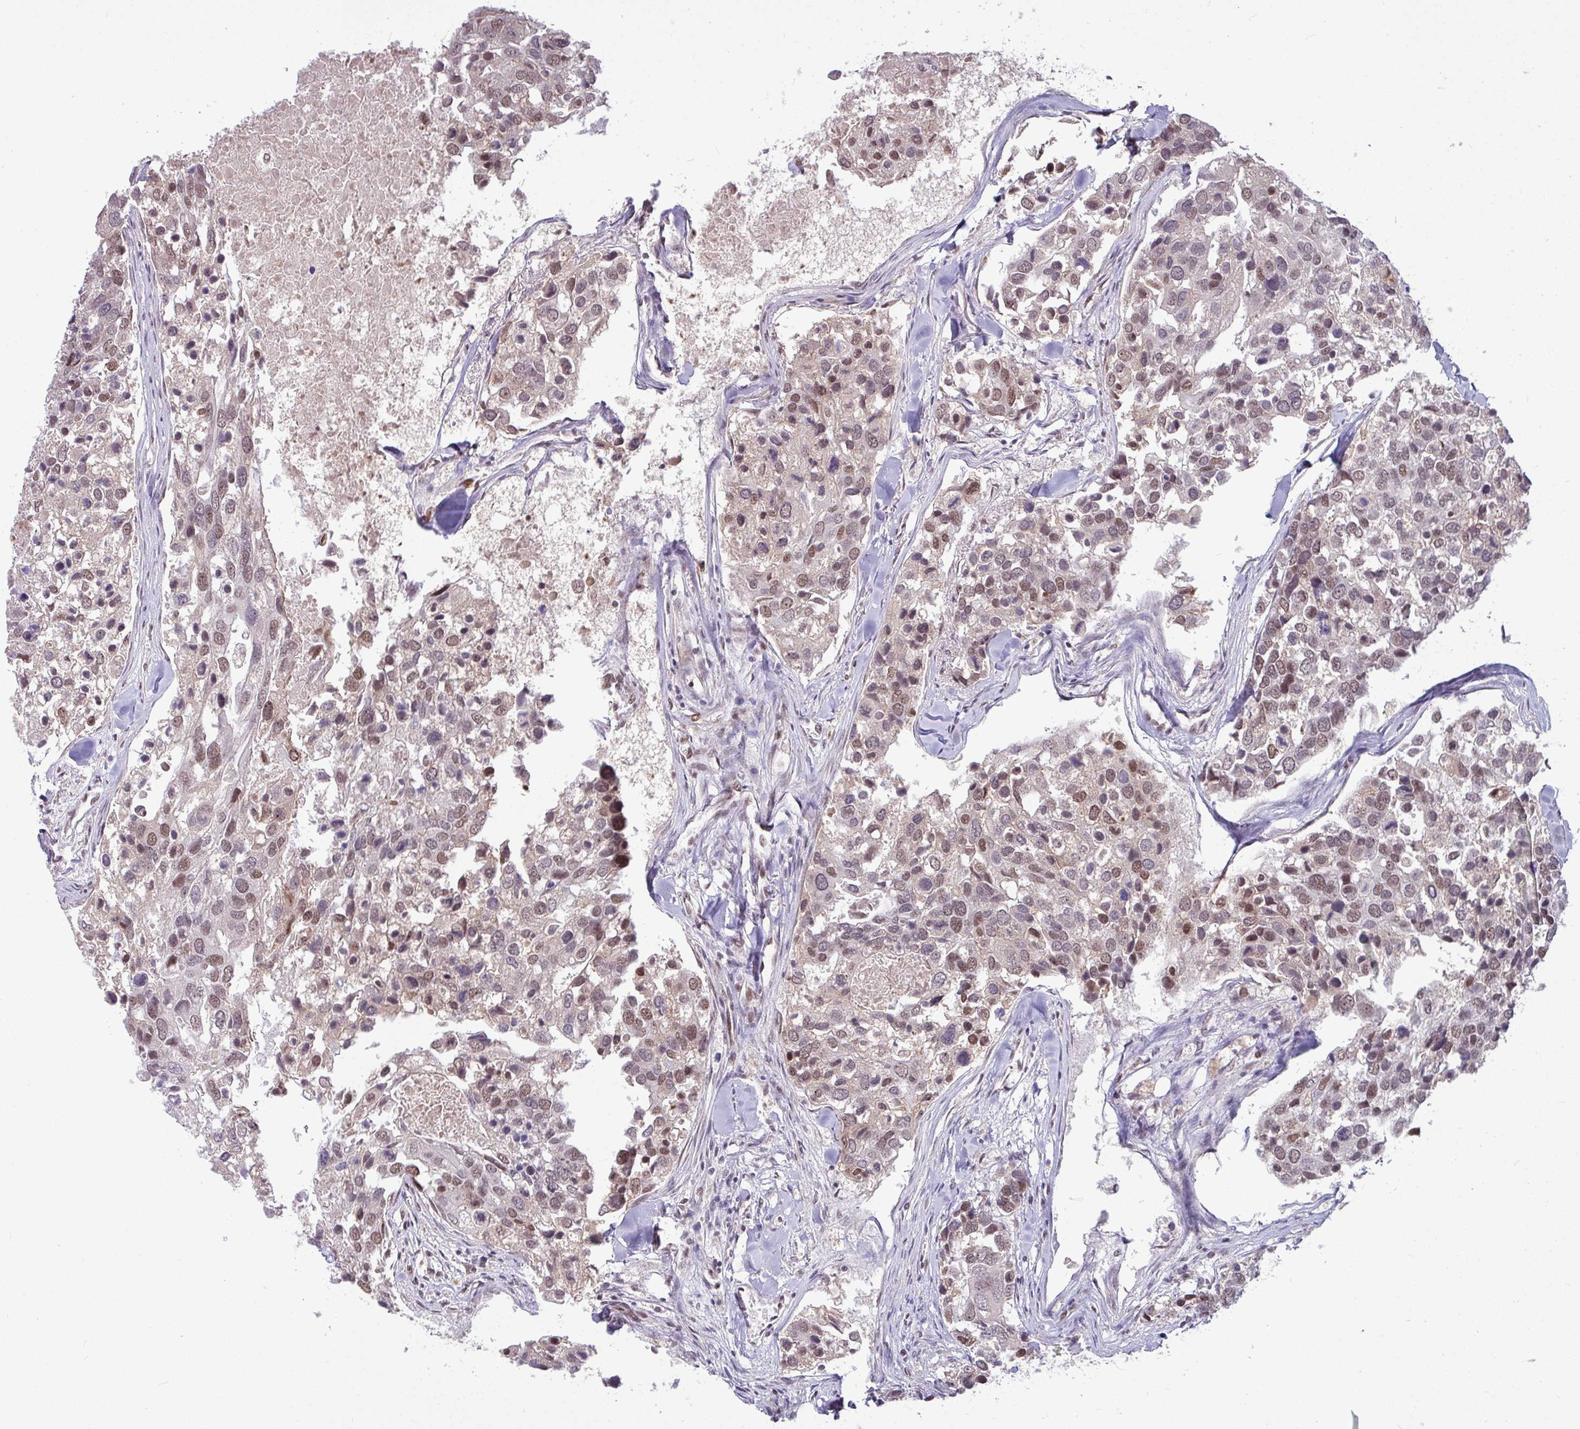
{"staining": {"intensity": "moderate", "quantity": ">75%", "location": "nuclear"}, "tissue": "breast cancer", "cell_type": "Tumor cells", "image_type": "cancer", "snomed": [{"axis": "morphology", "description": "Duct carcinoma"}, {"axis": "topography", "description": "Breast"}], "caption": "There is medium levels of moderate nuclear expression in tumor cells of infiltrating ductal carcinoma (breast), as demonstrated by immunohistochemical staining (brown color).", "gene": "TDG", "patient": {"sex": "female", "age": 83}}